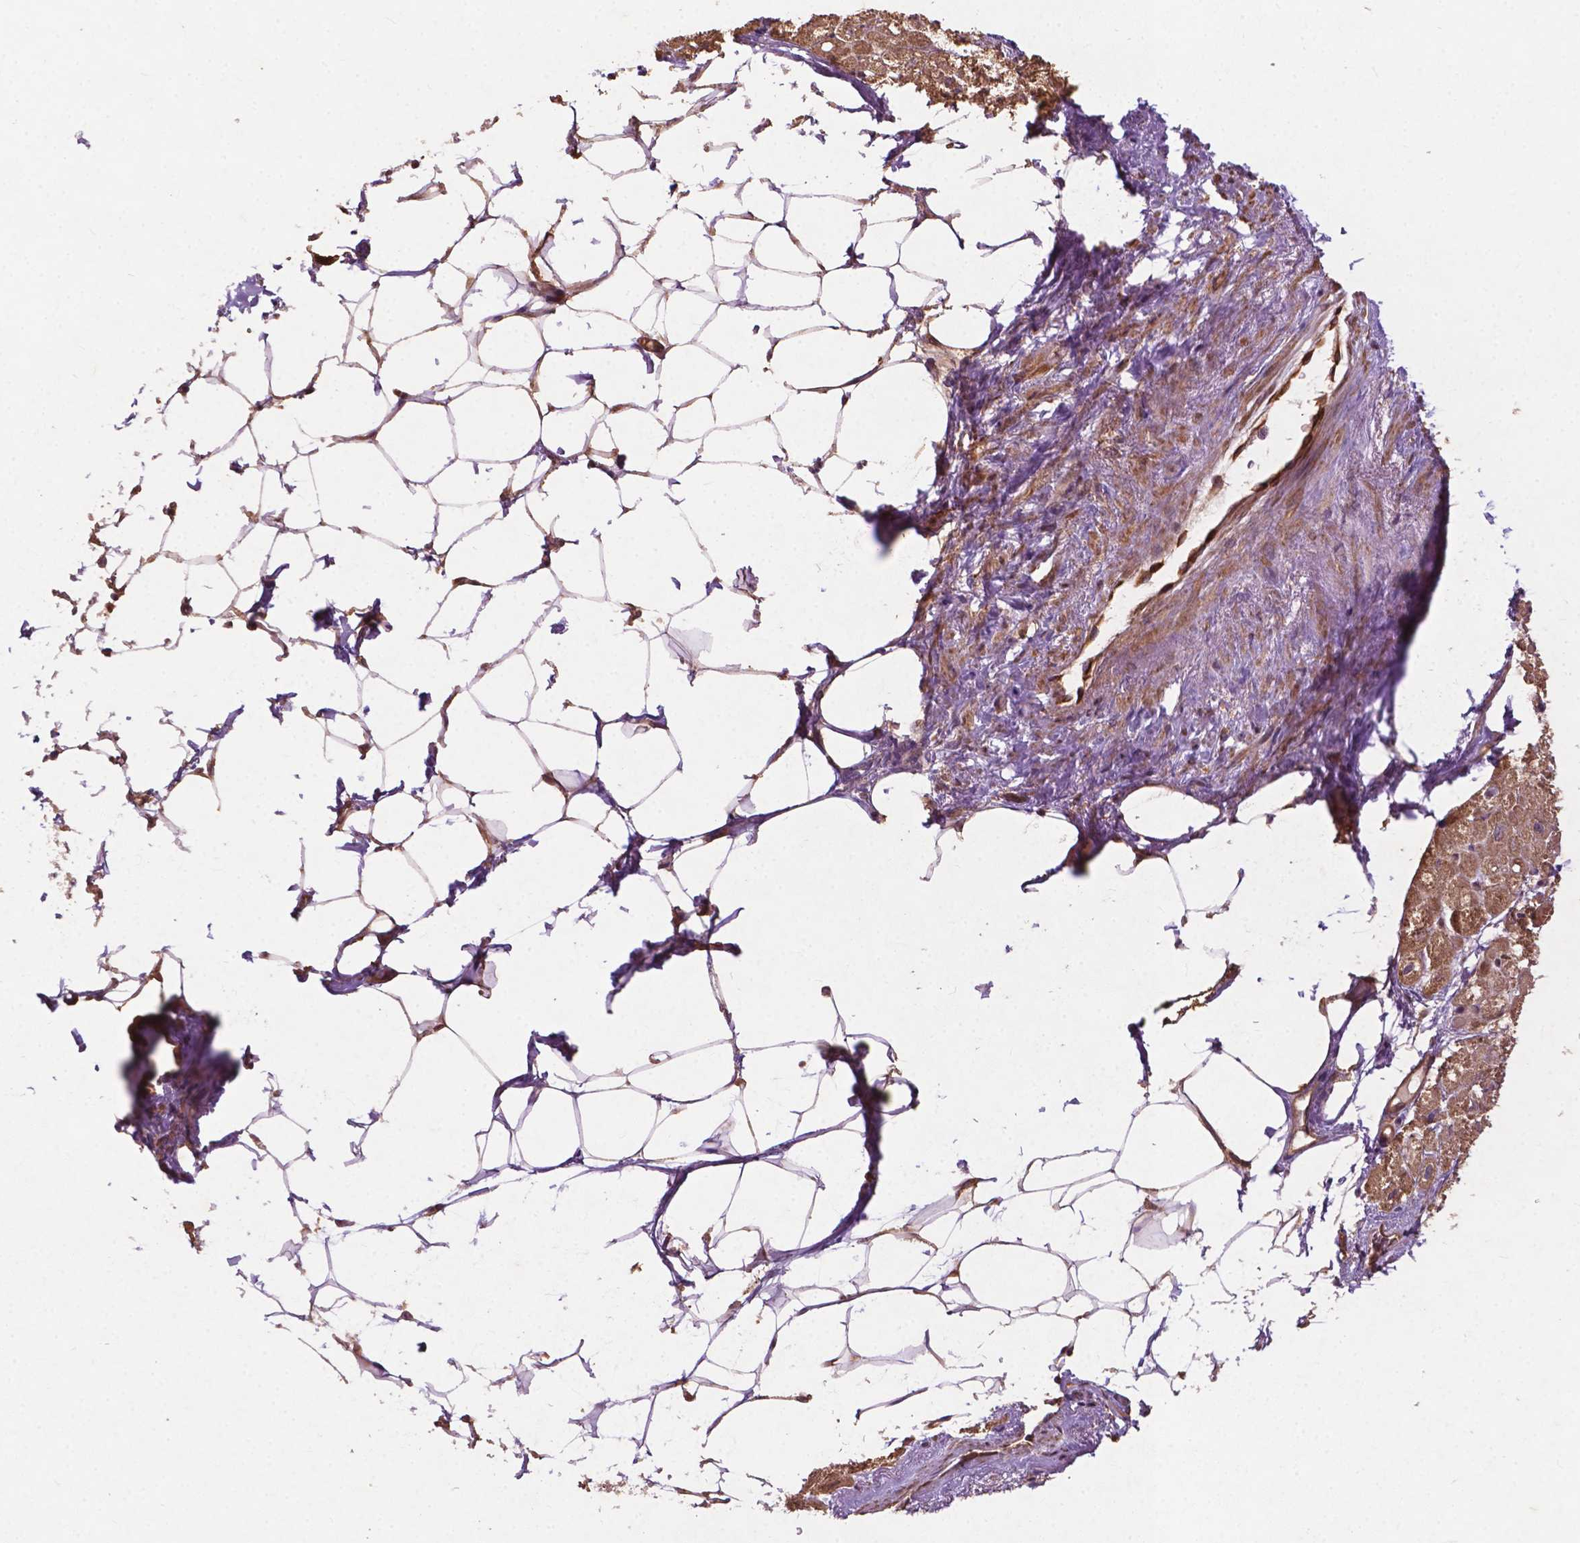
{"staining": {"intensity": "moderate", "quantity": "25%-75%", "location": "cytoplasmic/membranous"}, "tissue": "heart muscle", "cell_type": "Cardiomyocytes", "image_type": "normal", "snomed": [{"axis": "morphology", "description": "Normal tissue, NOS"}, {"axis": "topography", "description": "Heart"}], "caption": "Immunohistochemical staining of benign human heart muscle shows 25%-75% levels of moderate cytoplasmic/membranous protein staining in approximately 25%-75% of cardiomyocytes.", "gene": "CDC42BPA", "patient": {"sex": "female", "age": 69}}